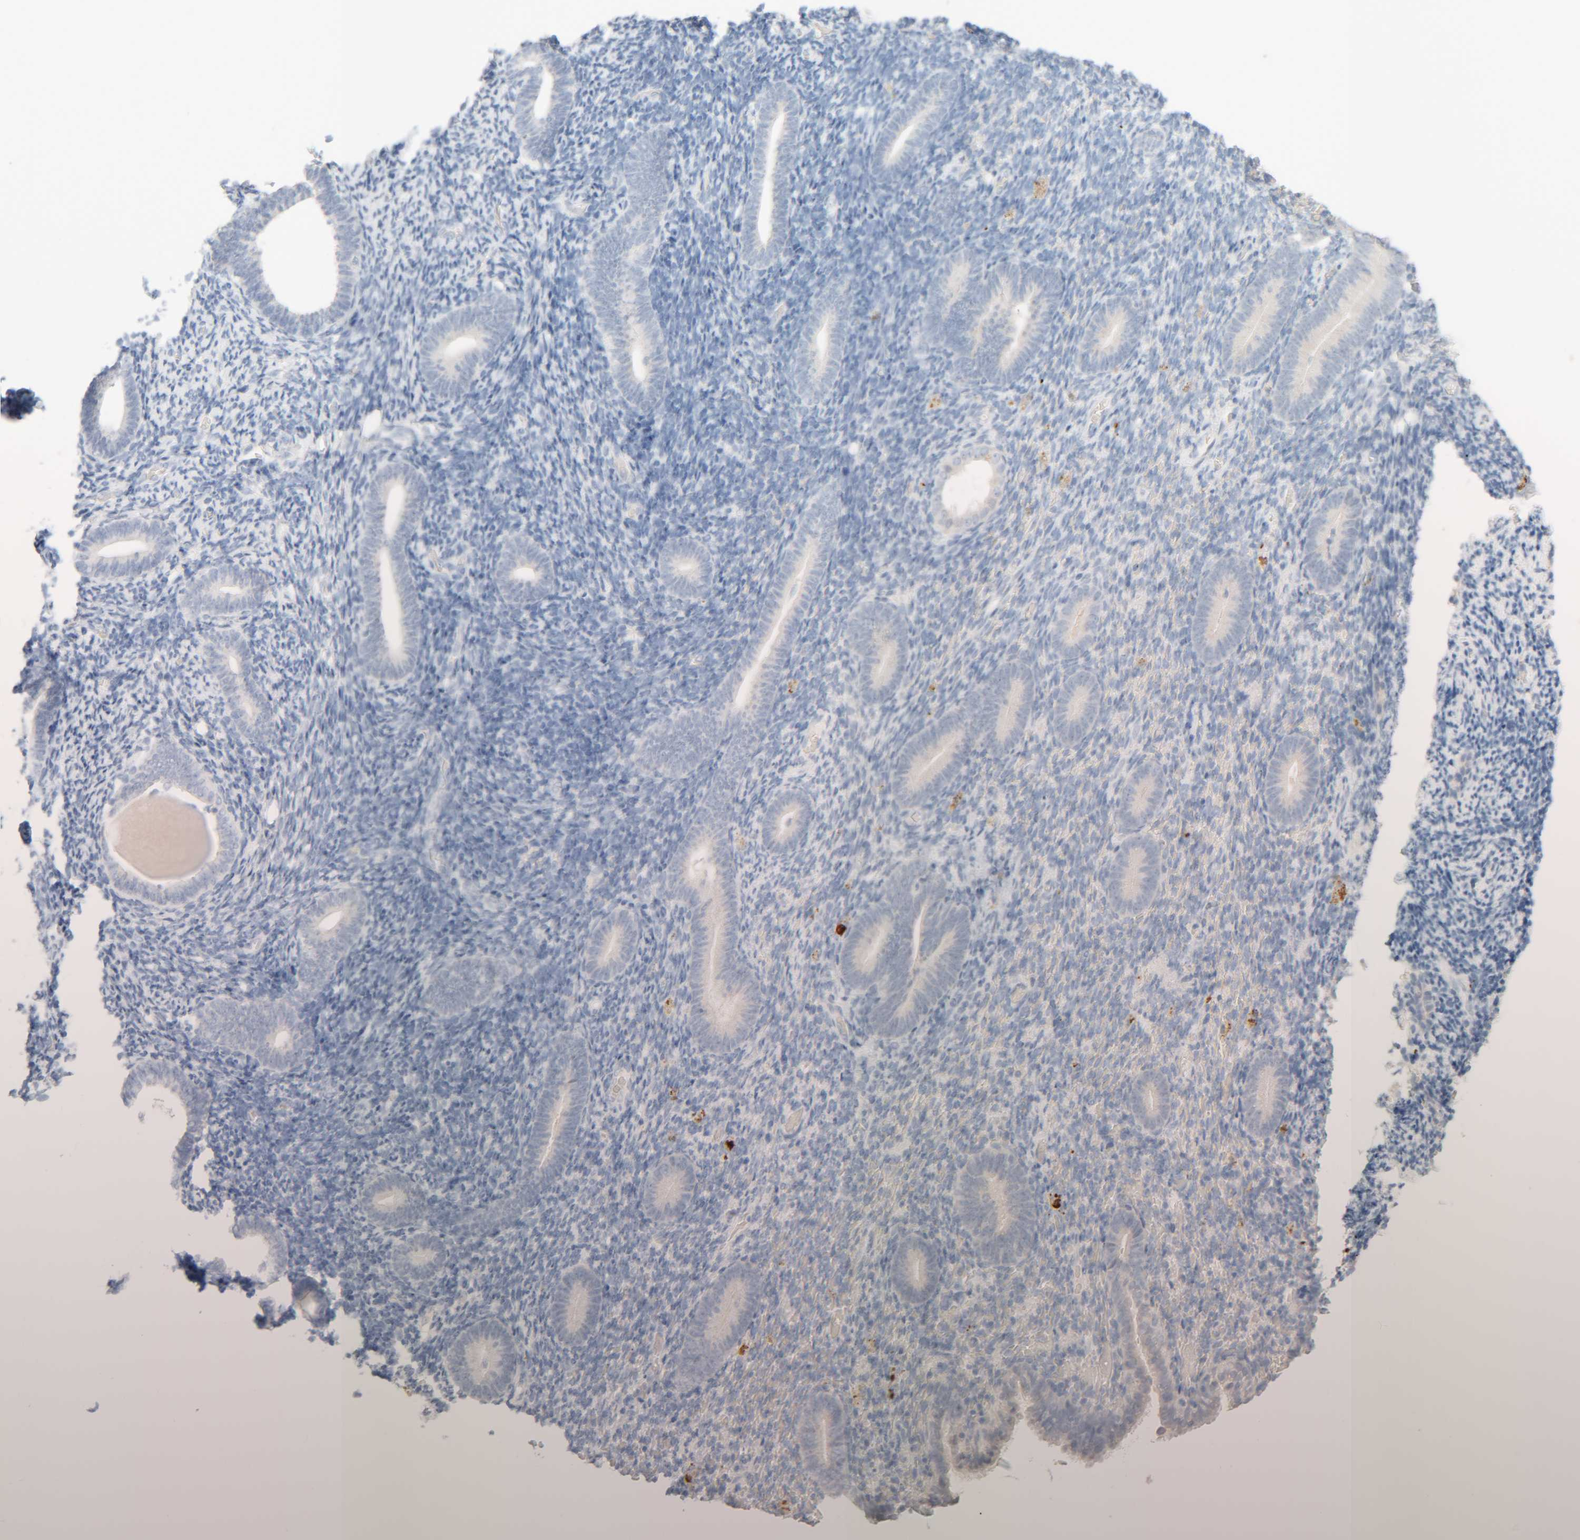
{"staining": {"intensity": "negative", "quantity": "none", "location": "none"}, "tissue": "endometrium", "cell_type": "Cells in endometrial stroma", "image_type": "normal", "snomed": [{"axis": "morphology", "description": "Normal tissue, NOS"}, {"axis": "topography", "description": "Endometrium"}], "caption": "This is an immunohistochemistry image of normal endometrium. There is no staining in cells in endometrial stroma.", "gene": "RIDA", "patient": {"sex": "female", "age": 51}}